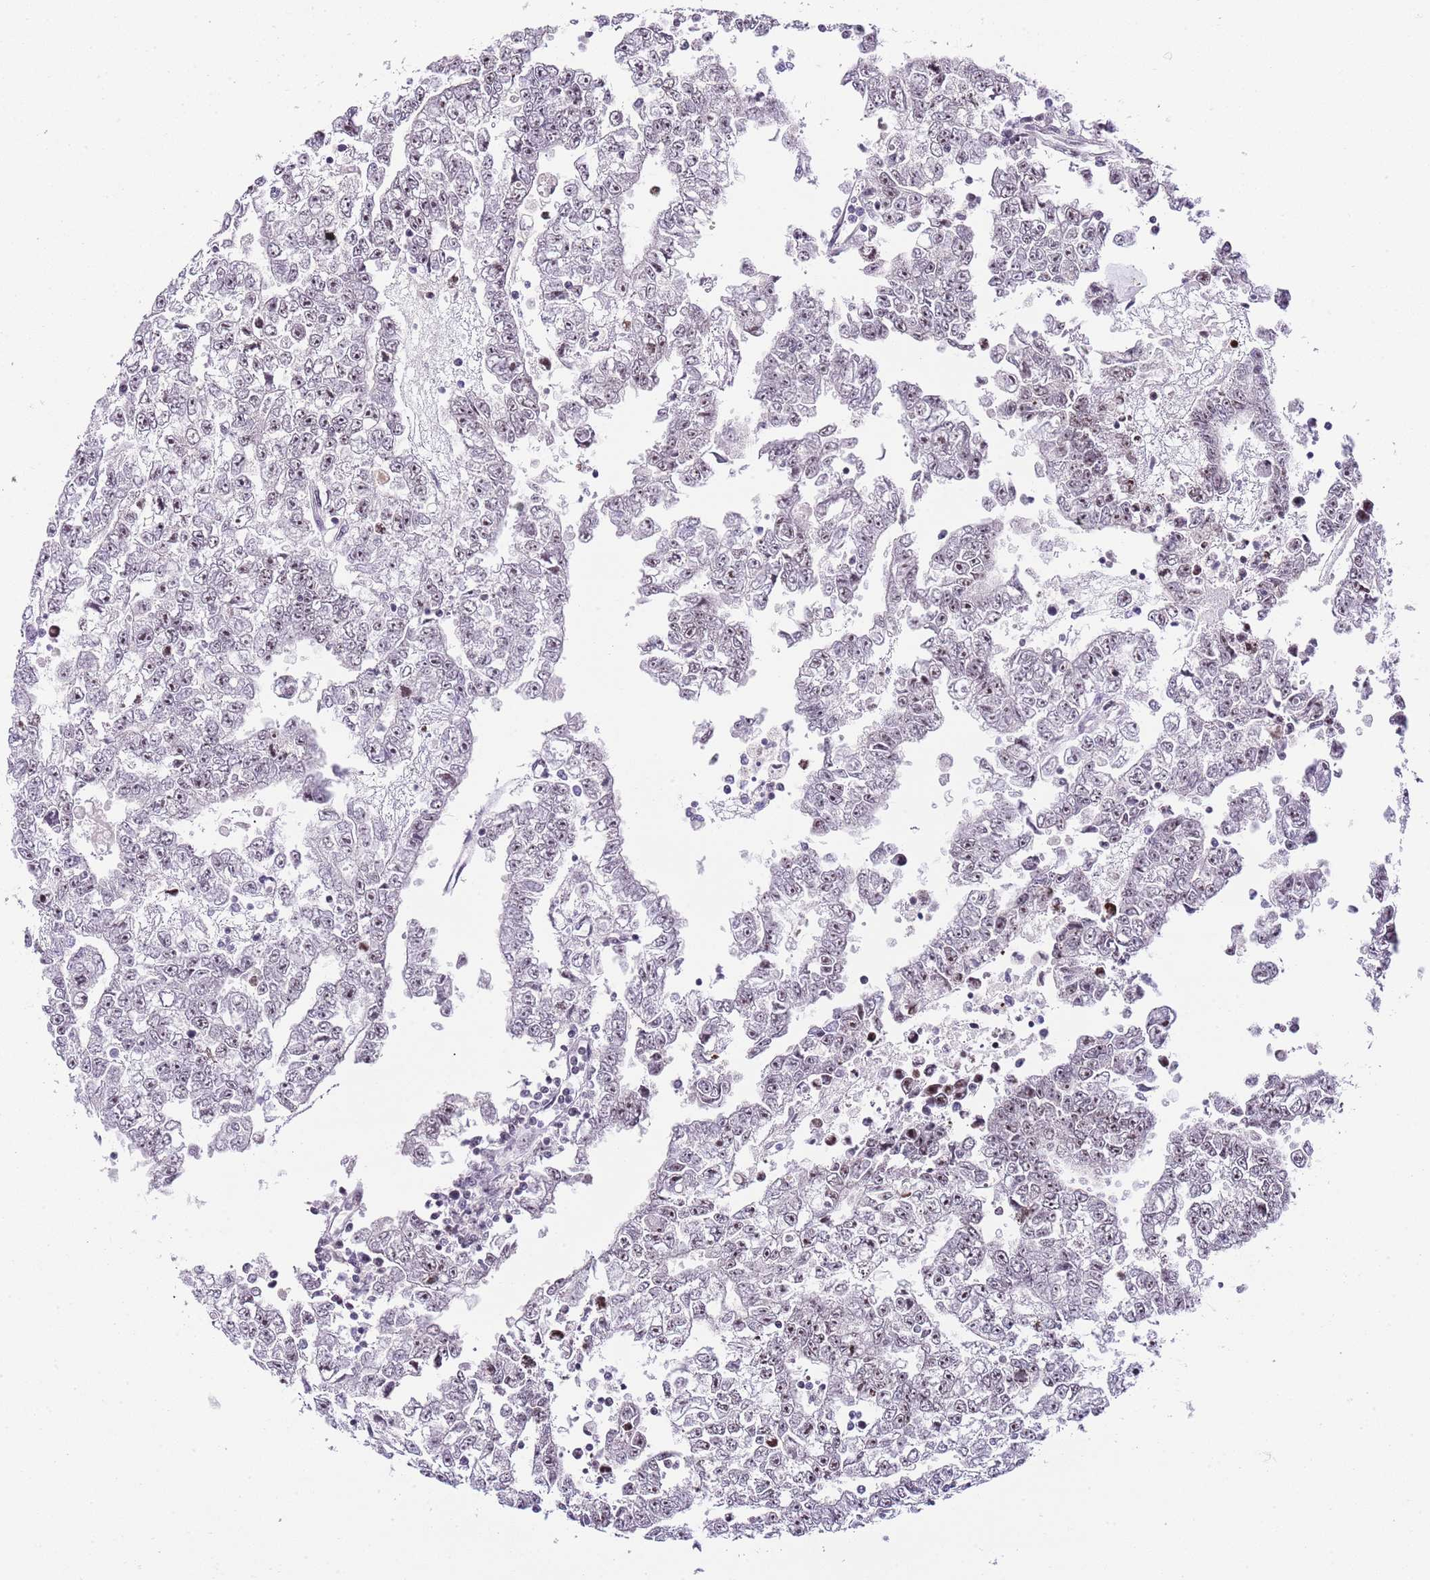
{"staining": {"intensity": "weak", "quantity": "<25%", "location": "nuclear"}, "tissue": "testis cancer", "cell_type": "Tumor cells", "image_type": "cancer", "snomed": [{"axis": "morphology", "description": "Carcinoma, Embryonal, NOS"}, {"axis": "topography", "description": "Testis"}], "caption": "Immunohistochemical staining of human testis cancer shows no significant expression in tumor cells.", "gene": "NOP56", "patient": {"sex": "male", "age": 25}}